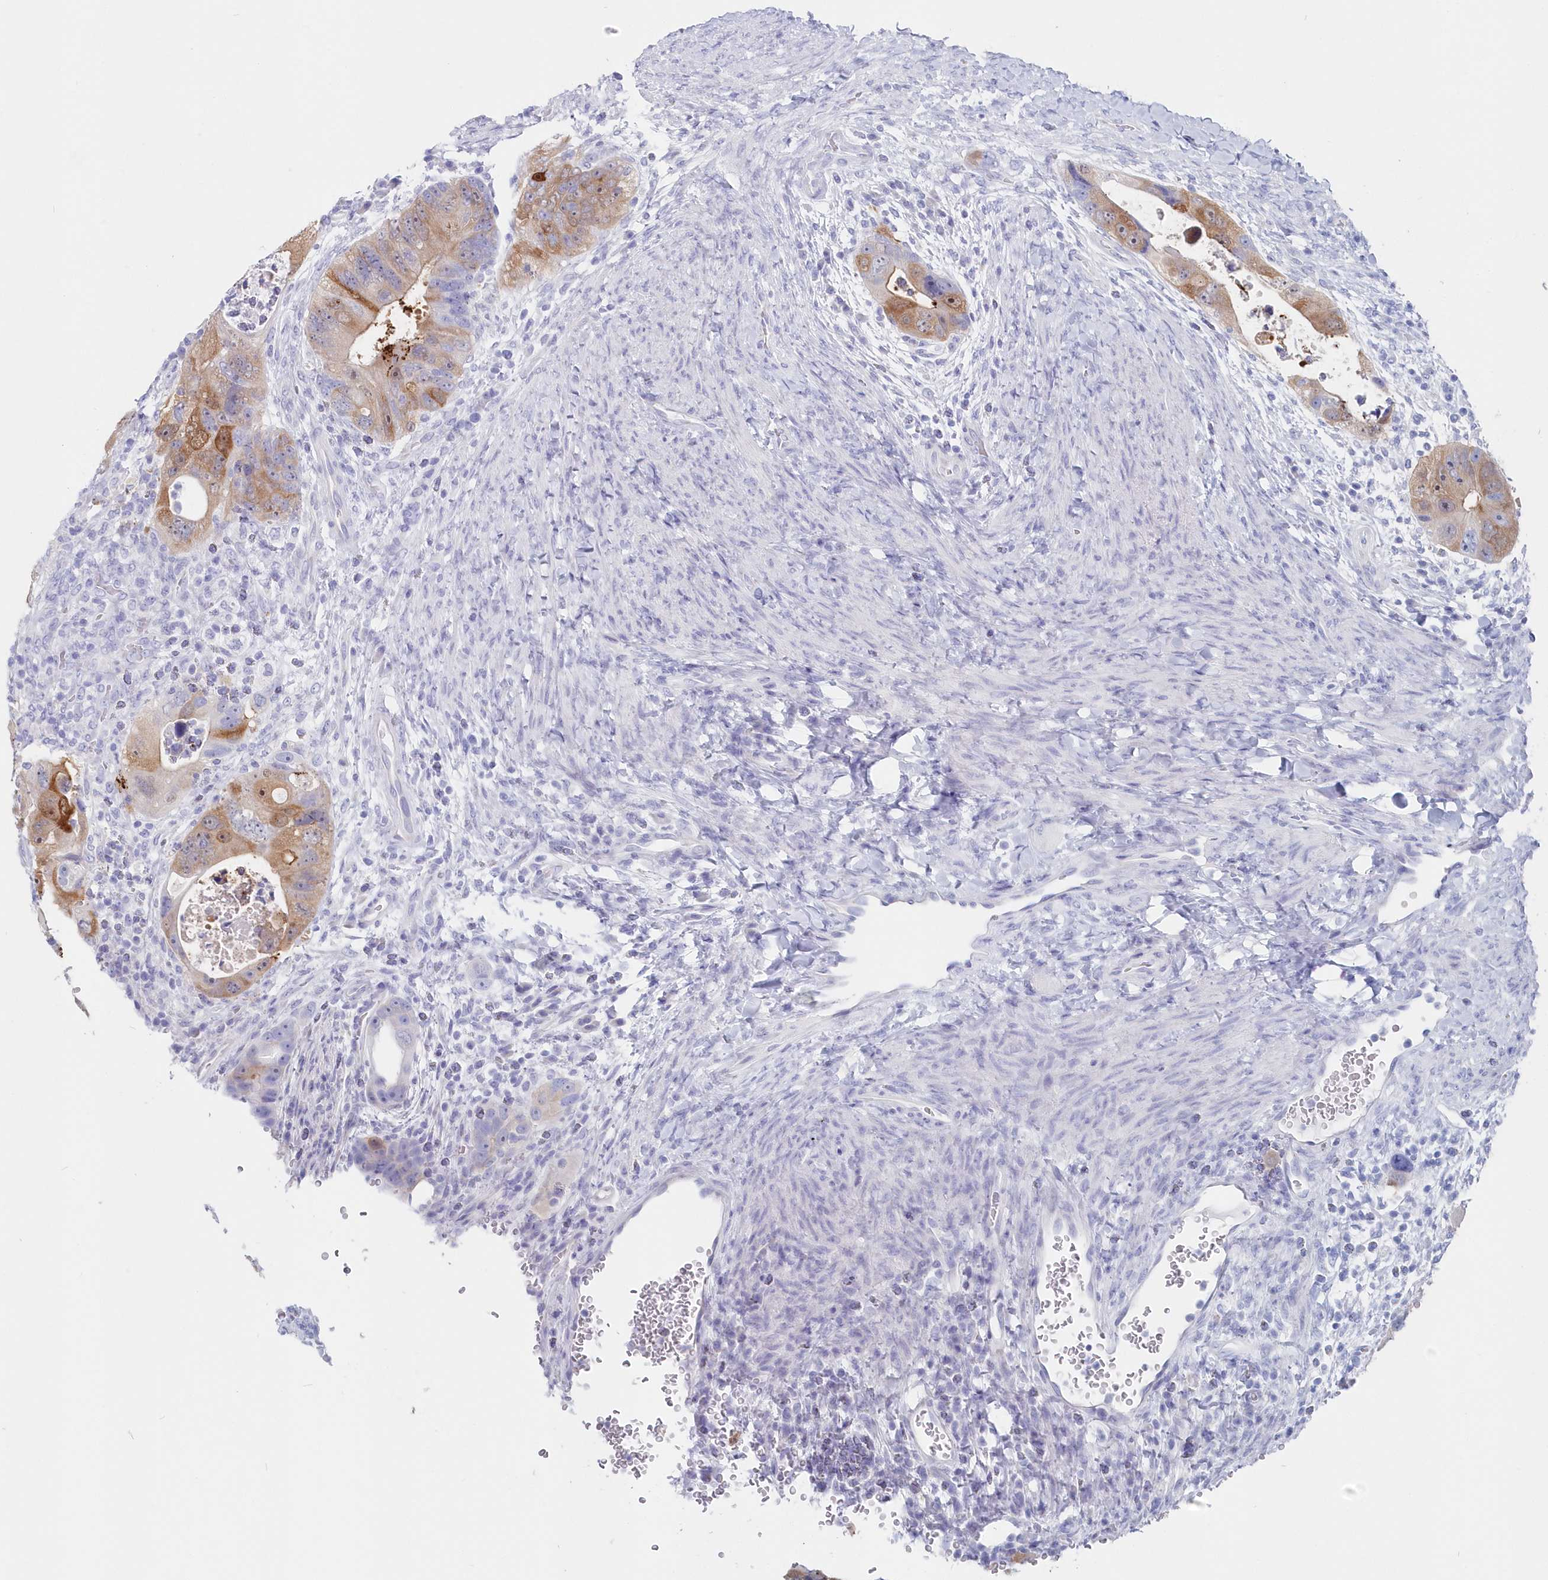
{"staining": {"intensity": "moderate", "quantity": "25%-75%", "location": "cytoplasmic/membranous"}, "tissue": "colorectal cancer", "cell_type": "Tumor cells", "image_type": "cancer", "snomed": [{"axis": "morphology", "description": "Adenocarcinoma, NOS"}, {"axis": "topography", "description": "Rectum"}], "caption": "The immunohistochemical stain shows moderate cytoplasmic/membranous expression in tumor cells of colorectal adenocarcinoma tissue.", "gene": "CSNK1G2", "patient": {"sex": "male", "age": 59}}